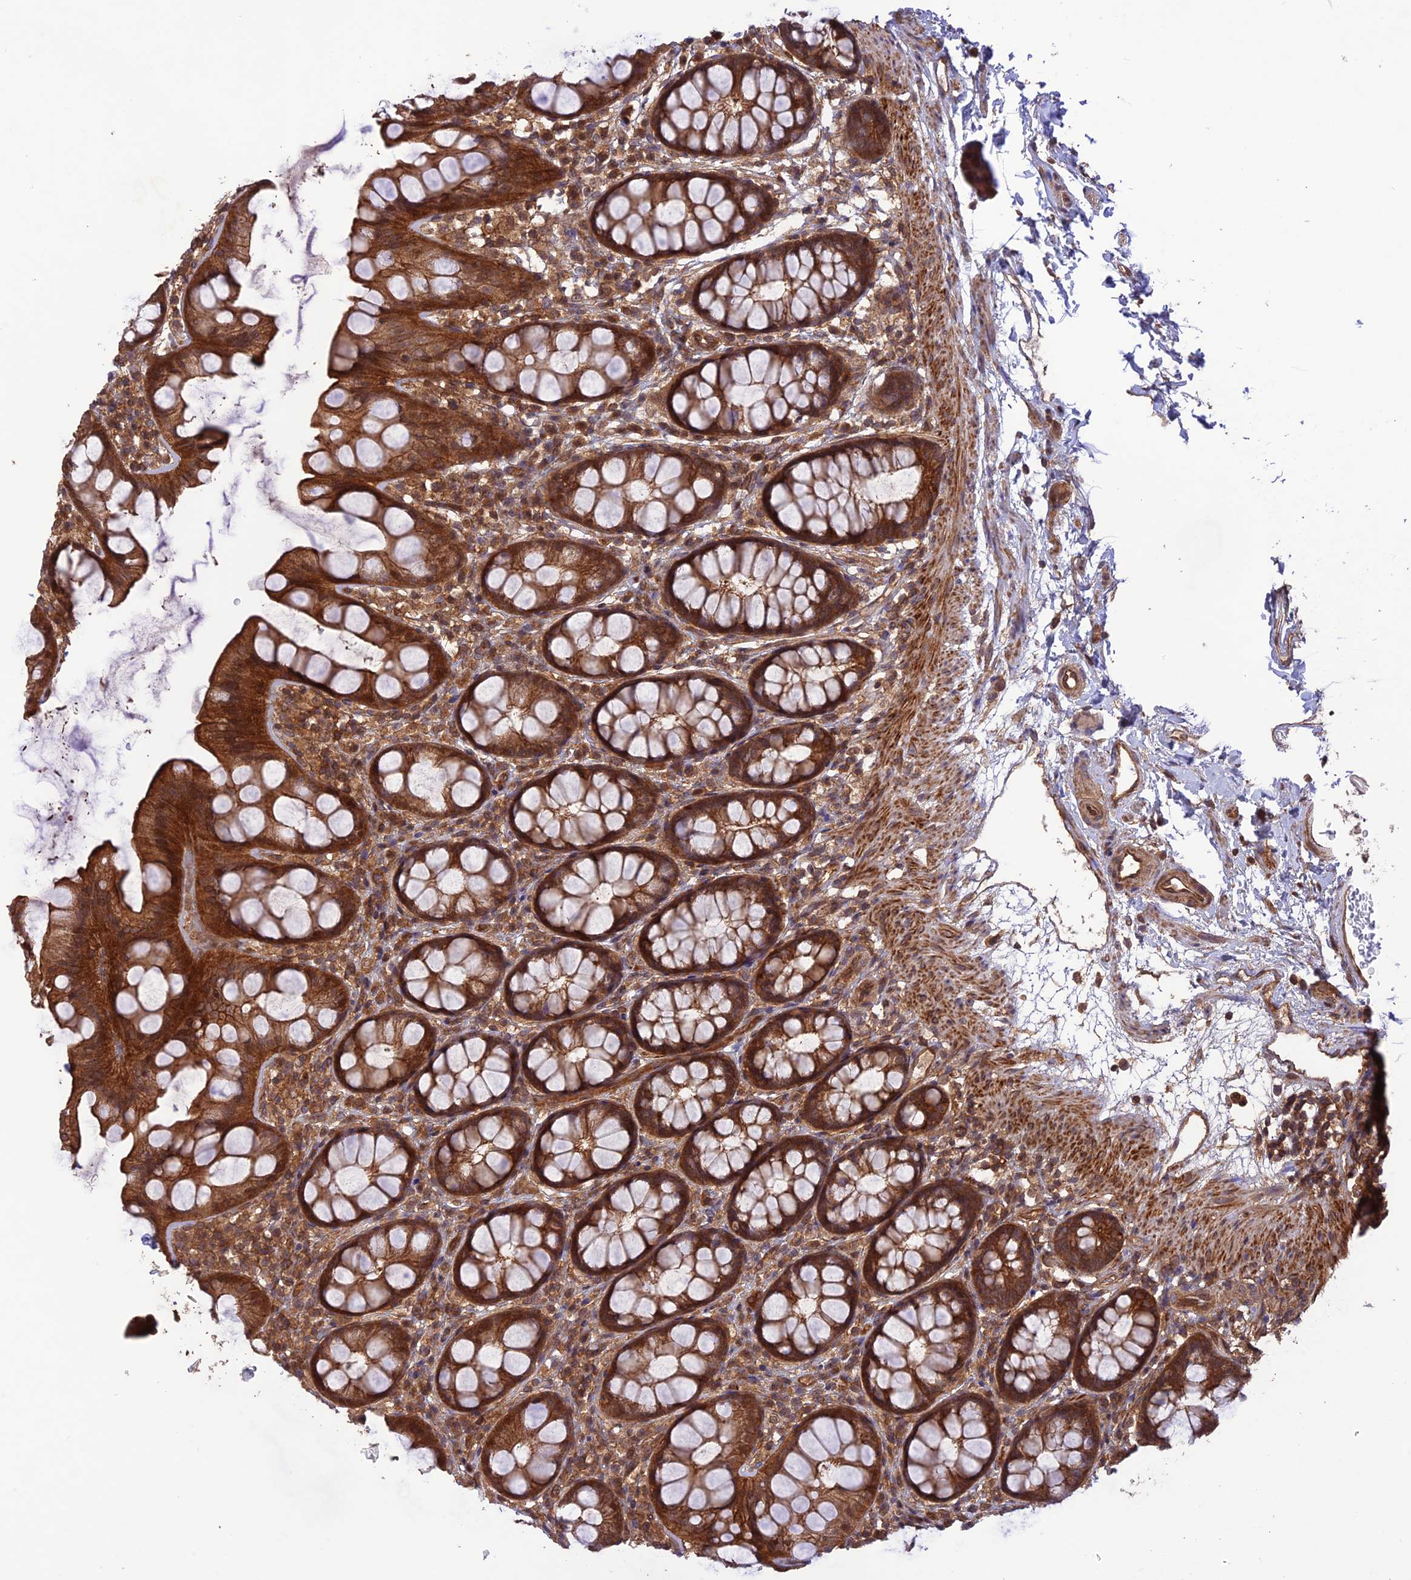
{"staining": {"intensity": "strong", "quantity": ">75%", "location": "cytoplasmic/membranous"}, "tissue": "rectum", "cell_type": "Glandular cells", "image_type": "normal", "snomed": [{"axis": "morphology", "description": "Normal tissue, NOS"}, {"axis": "topography", "description": "Rectum"}], "caption": "Brown immunohistochemical staining in benign rectum demonstrates strong cytoplasmic/membranous positivity in about >75% of glandular cells.", "gene": "FCHSD1", "patient": {"sex": "female", "age": 65}}